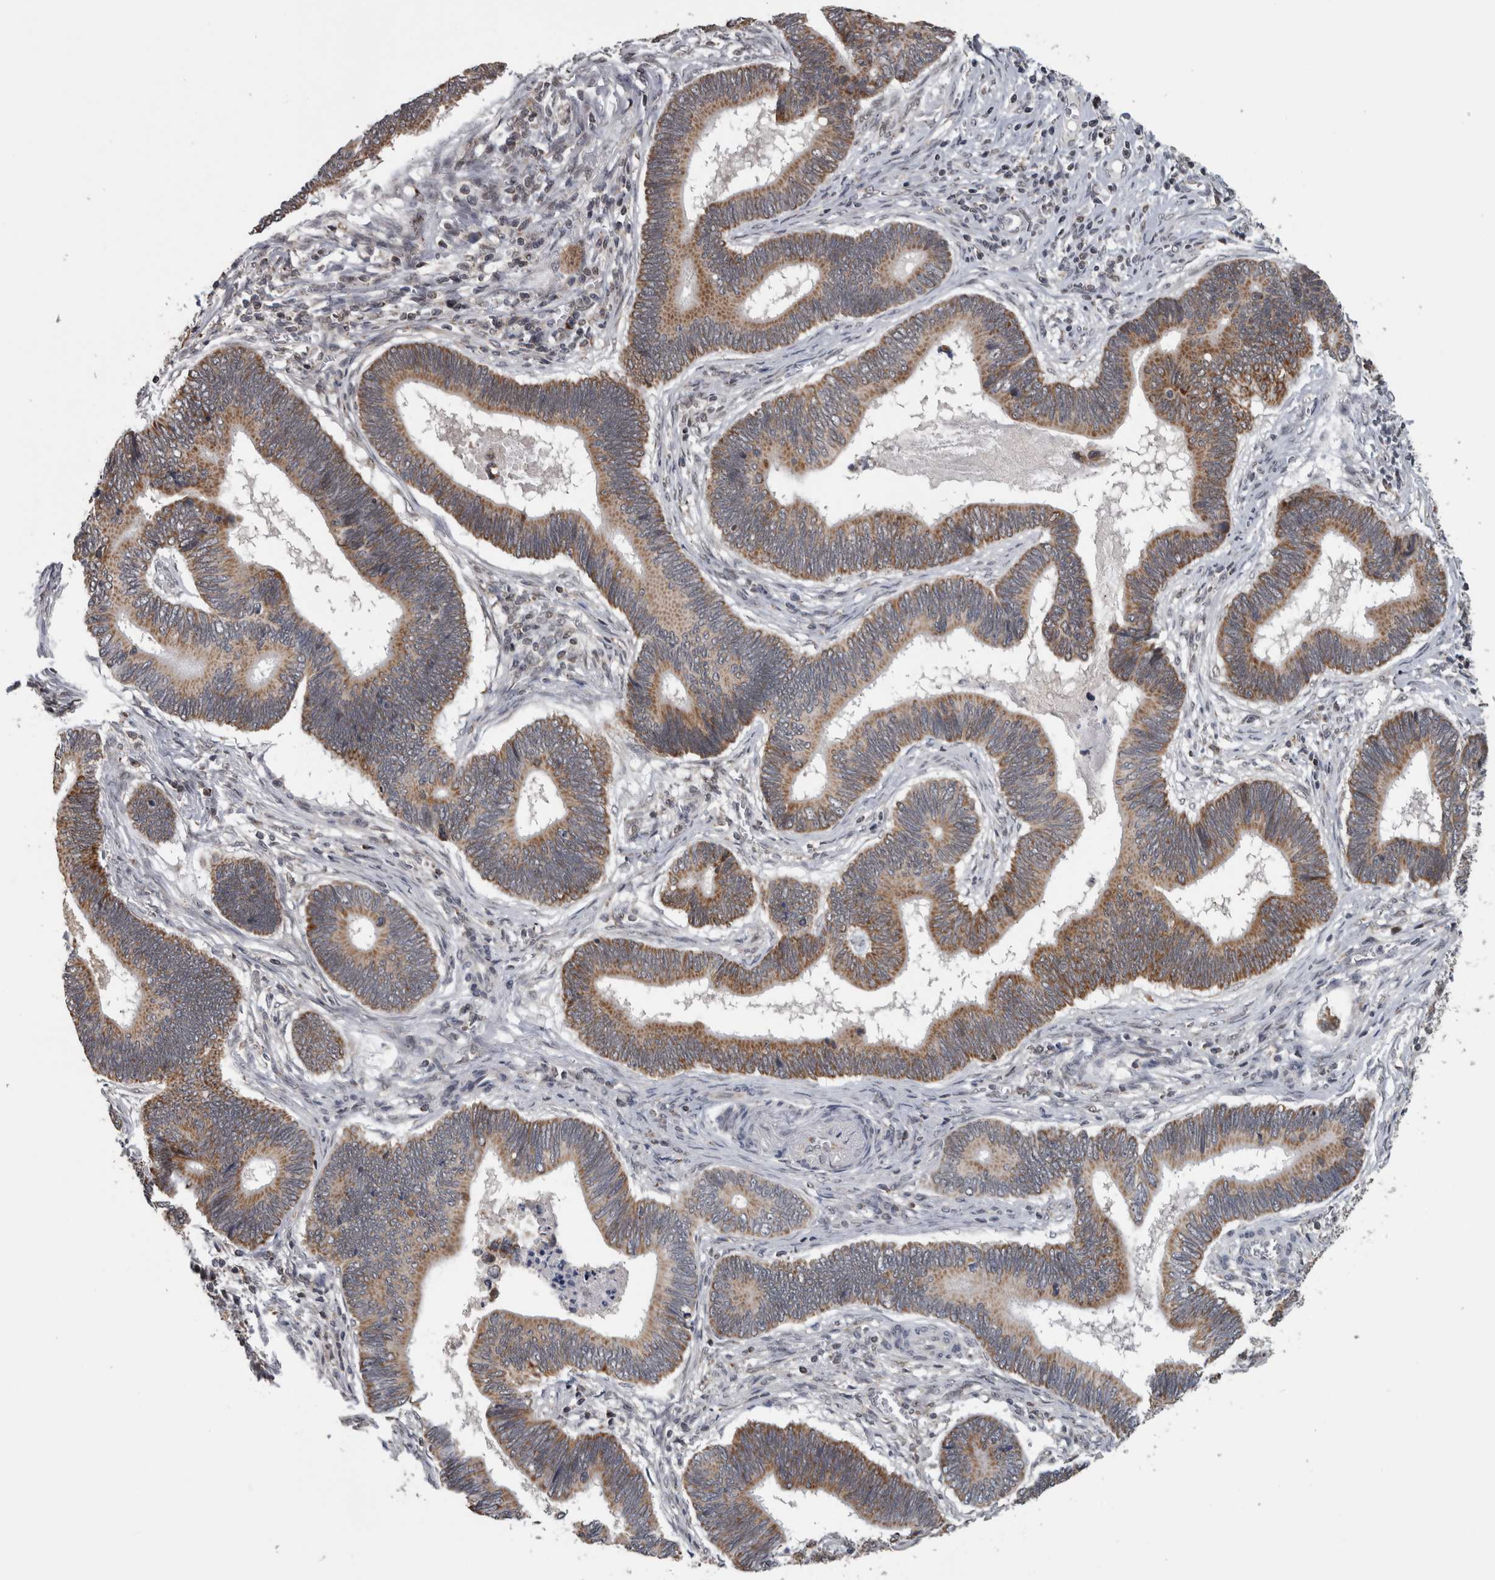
{"staining": {"intensity": "moderate", "quantity": ">75%", "location": "cytoplasmic/membranous"}, "tissue": "pancreatic cancer", "cell_type": "Tumor cells", "image_type": "cancer", "snomed": [{"axis": "morphology", "description": "Adenocarcinoma, NOS"}, {"axis": "topography", "description": "Pancreas"}], "caption": "Brown immunohistochemical staining in human pancreatic adenocarcinoma demonstrates moderate cytoplasmic/membranous expression in about >75% of tumor cells.", "gene": "OR2K2", "patient": {"sex": "female", "age": 70}}